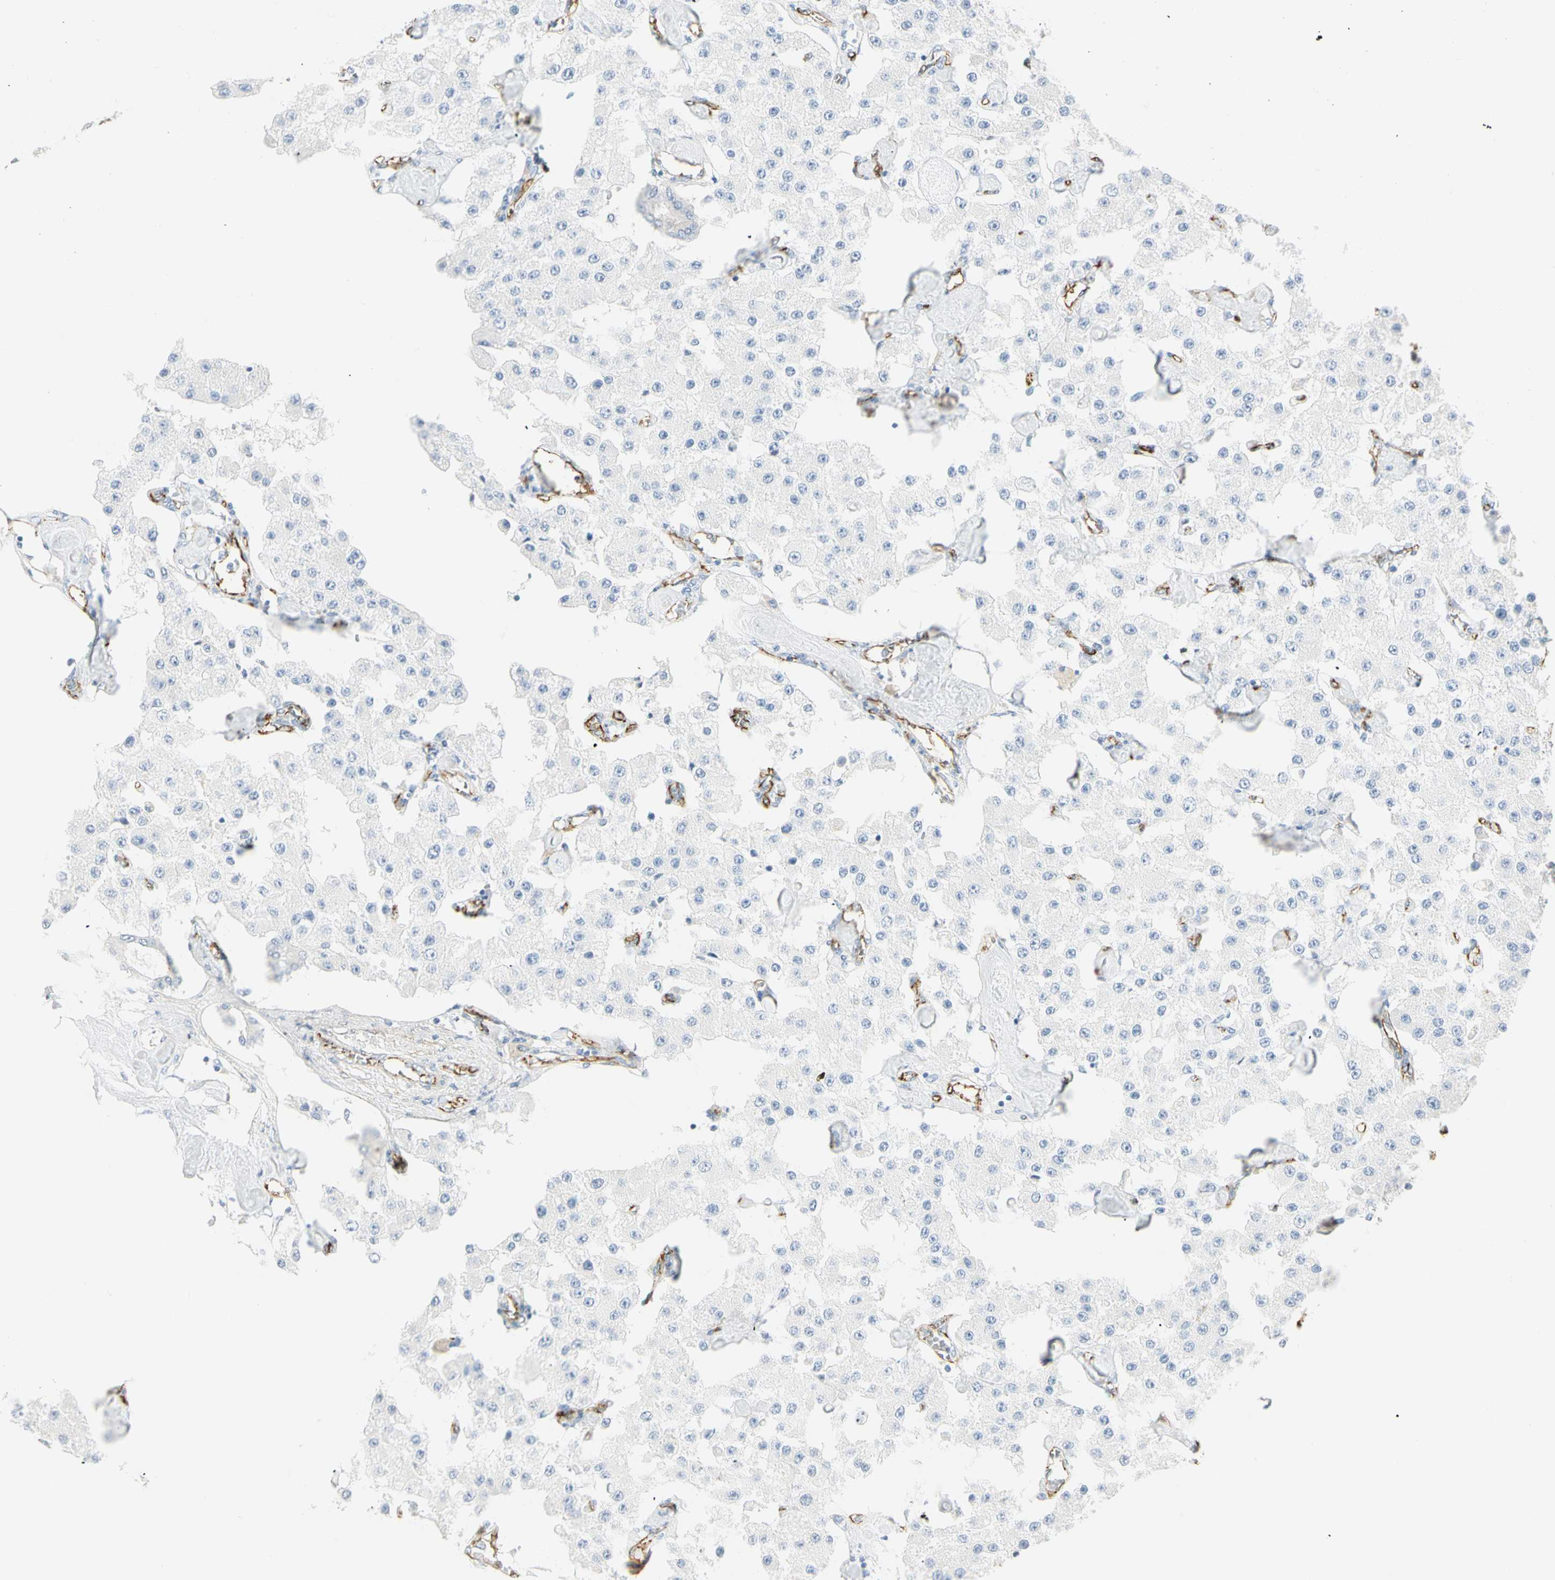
{"staining": {"intensity": "negative", "quantity": "none", "location": "none"}, "tissue": "carcinoid", "cell_type": "Tumor cells", "image_type": "cancer", "snomed": [{"axis": "morphology", "description": "Carcinoid, malignant, NOS"}, {"axis": "topography", "description": "Pancreas"}], "caption": "Immunohistochemical staining of carcinoid (malignant) exhibits no significant expression in tumor cells.", "gene": "VPS9D1", "patient": {"sex": "male", "age": 41}}